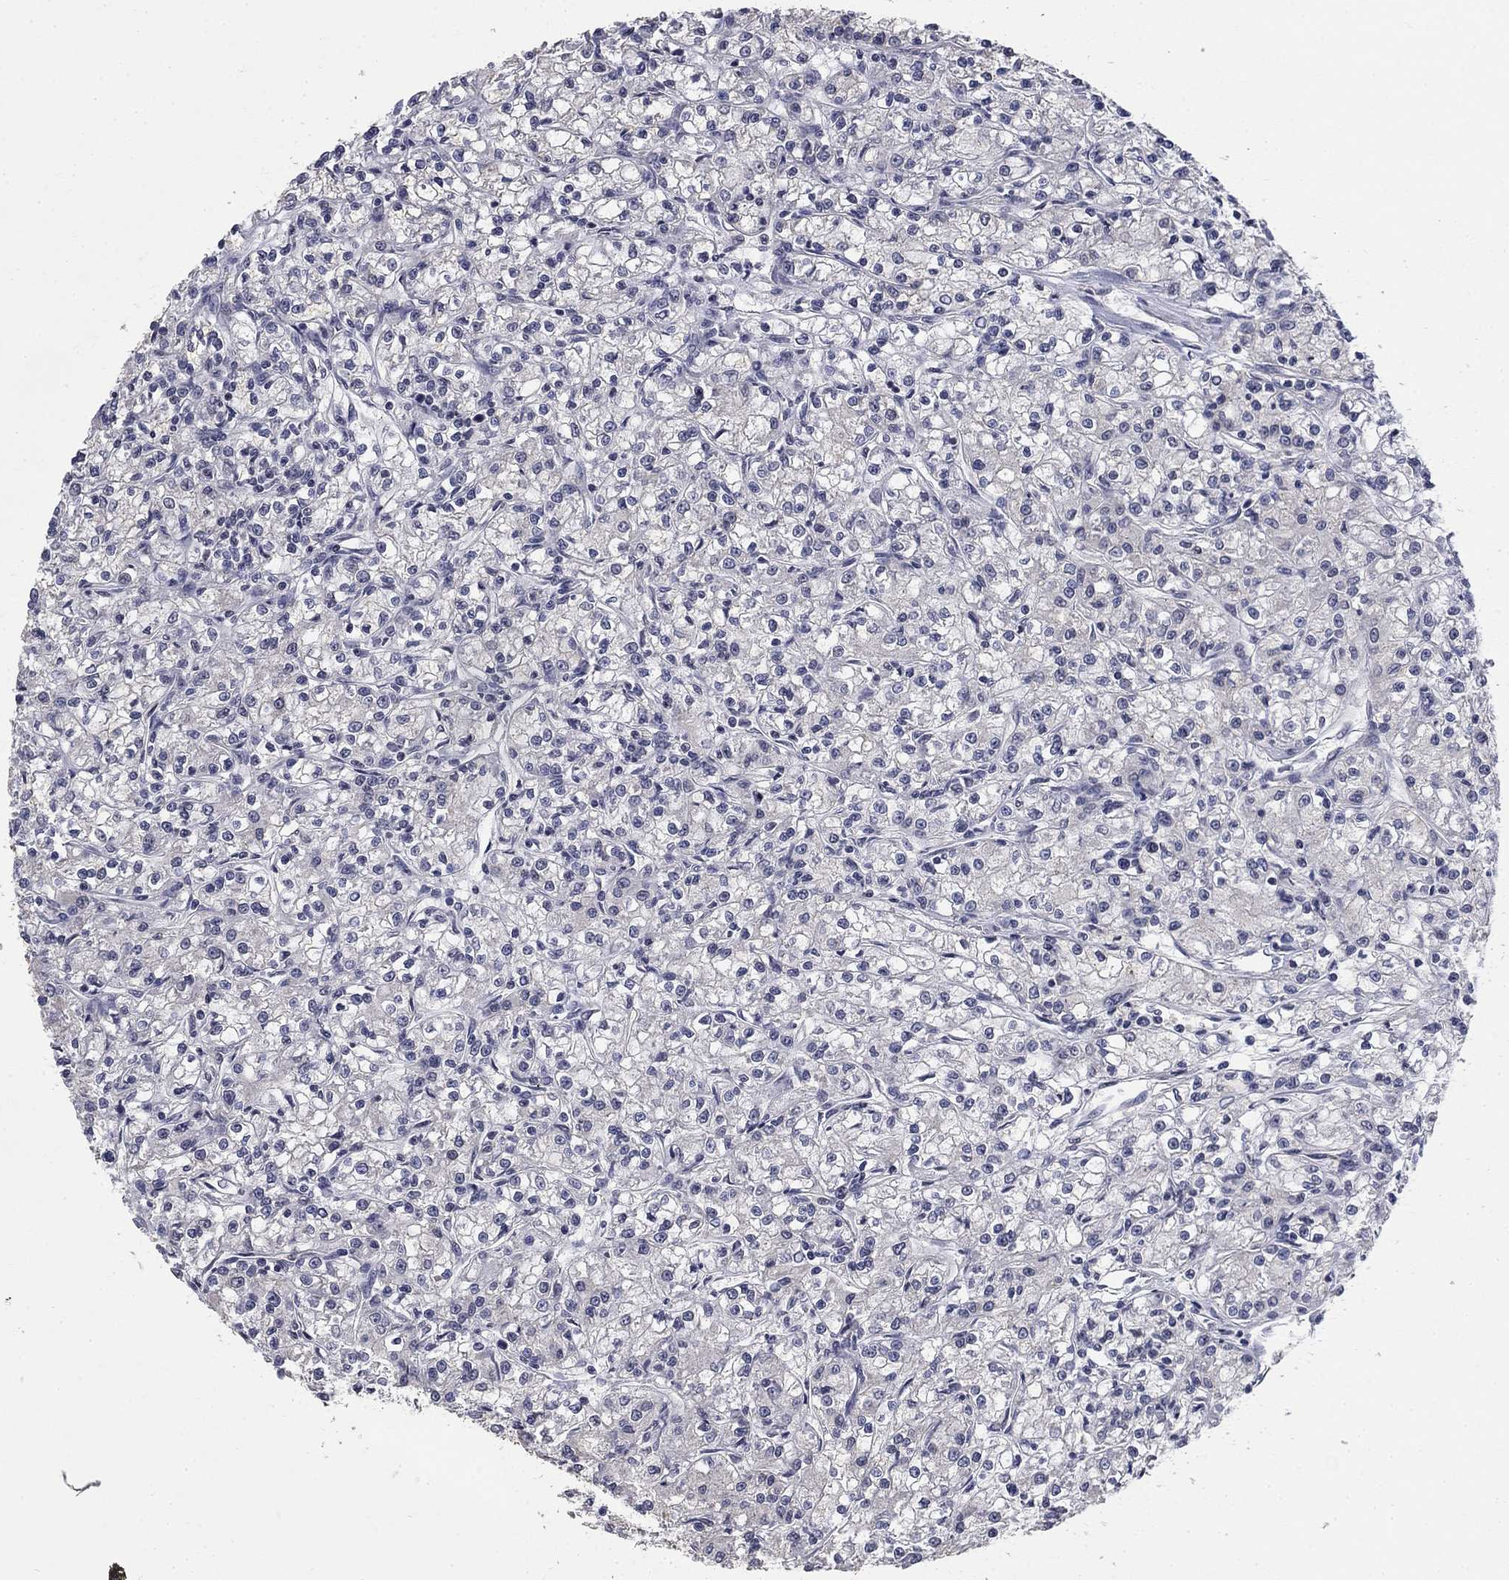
{"staining": {"intensity": "negative", "quantity": "none", "location": "none"}, "tissue": "renal cancer", "cell_type": "Tumor cells", "image_type": "cancer", "snomed": [{"axis": "morphology", "description": "Adenocarcinoma, NOS"}, {"axis": "topography", "description": "Kidney"}], "caption": "Immunohistochemistry image of neoplastic tissue: adenocarcinoma (renal) stained with DAB (3,3'-diaminobenzidine) exhibits no significant protein expression in tumor cells. The staining is performed using DAB brown chromogen with nuclei counter-stained in using hematoxylin.", "gene": "SPATA33", "patient": {"sex": "female", "age": 59}}